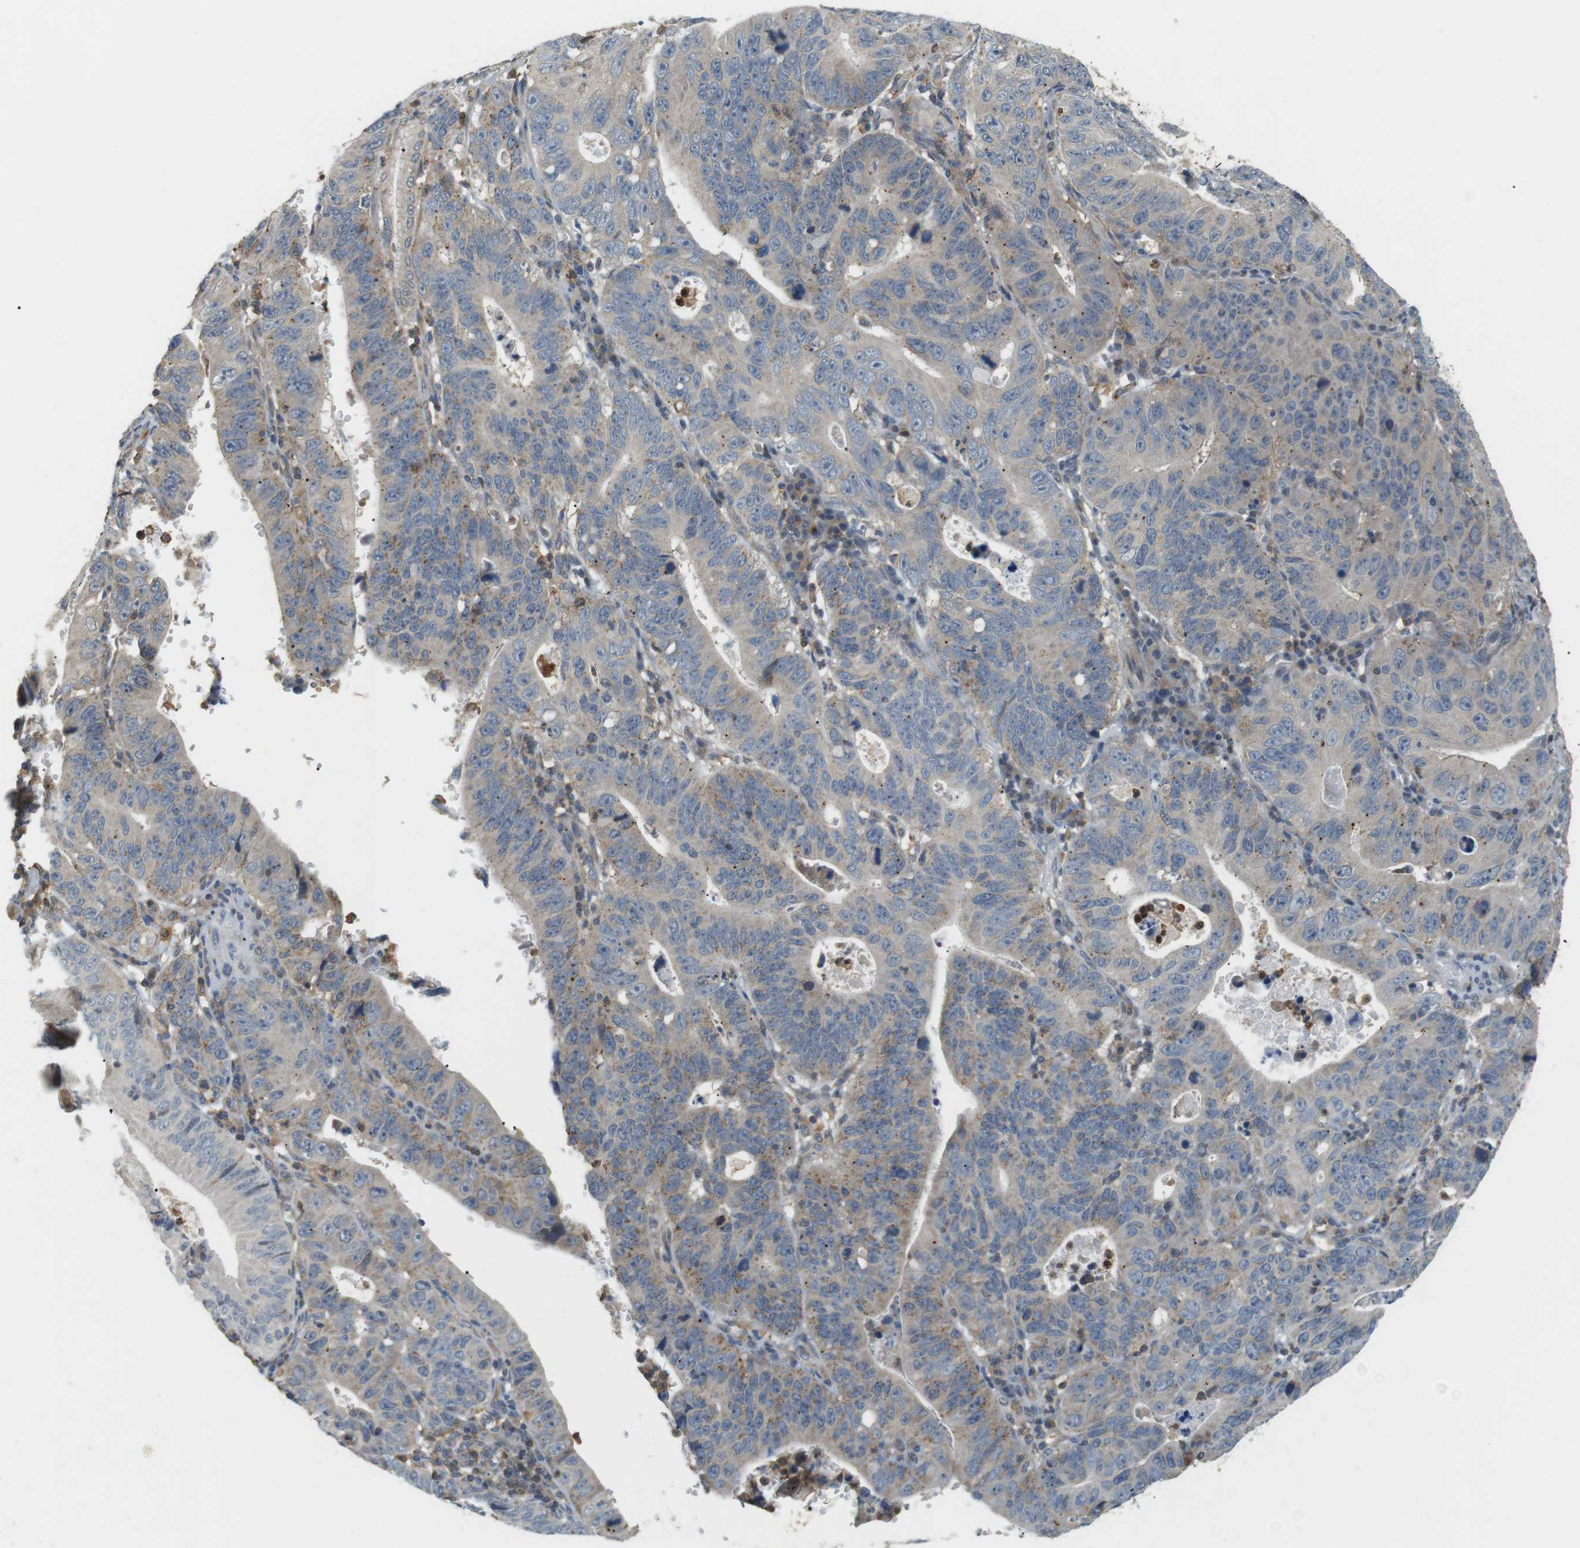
{"staining": {"intensity": "weak", "quantity": "25%-75%", "location": "cytoplasmic/membranous"}, "tissue": "stomach cancer", "cell_type": "Tumor cells", "image_type": "cancer", "snomed": [{"axis": "morphology", "description": "Adenocarcinoma, NOS"}, {"axis": "topography", "description": "Stomach"}], "caption": "An image of human stomach cancer stained for a protein exhibits weak cytoplasmic/membranous brown staining in tumor cells. (DAB (3,3'-diaminobenzidine) IHC with brightfield microscopy, high magnification).", "gene": "P2RY1", "patient": {"sex": "male", "age": 59}}